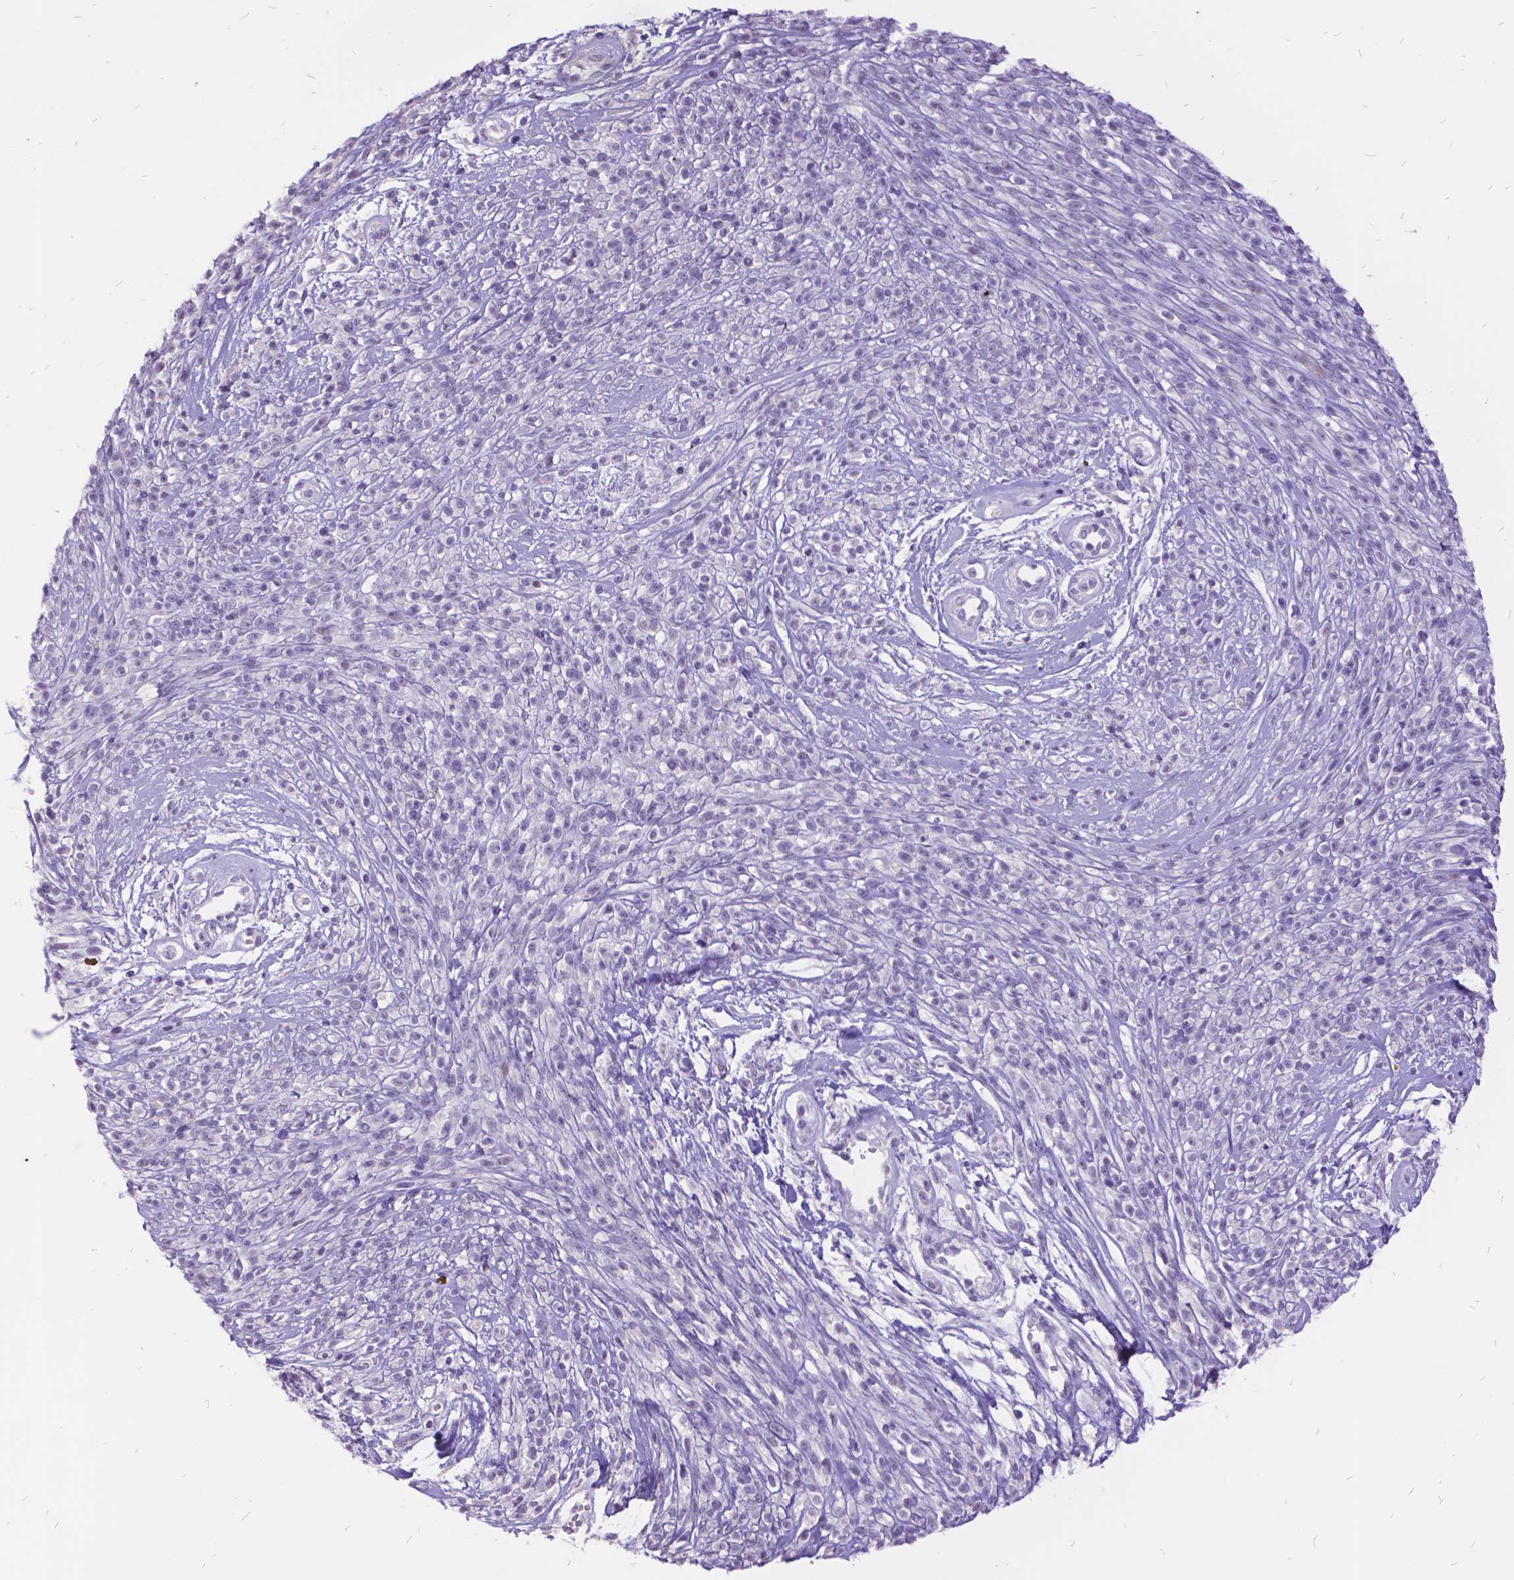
{"staining": {"intensity": "negative", "quantity": "none", "location": "none"}, "tissue": "melanoma", "cell_type": "Tumor cells", "image_type": "cancer", "snomed": [{"axis": "morphology", "description": "Malignant melanoma, NOS"}, {"axis": "topography", "description": "Skin"}, {"axis": "topography", "description": "Skin of trunk"}], "caption": "Immunohistochemistry (IHC) histopathology image of neoplastic tissue: melanoma stained with DAB displays no significant protein staining in tumor cells. Brightfield microscopy of IHC stained with DAB (brown) and hematoxylin (blue), captured at high magnification.", "gene": "ITGB6", "patient": {"sex": "male", "age": 74}}